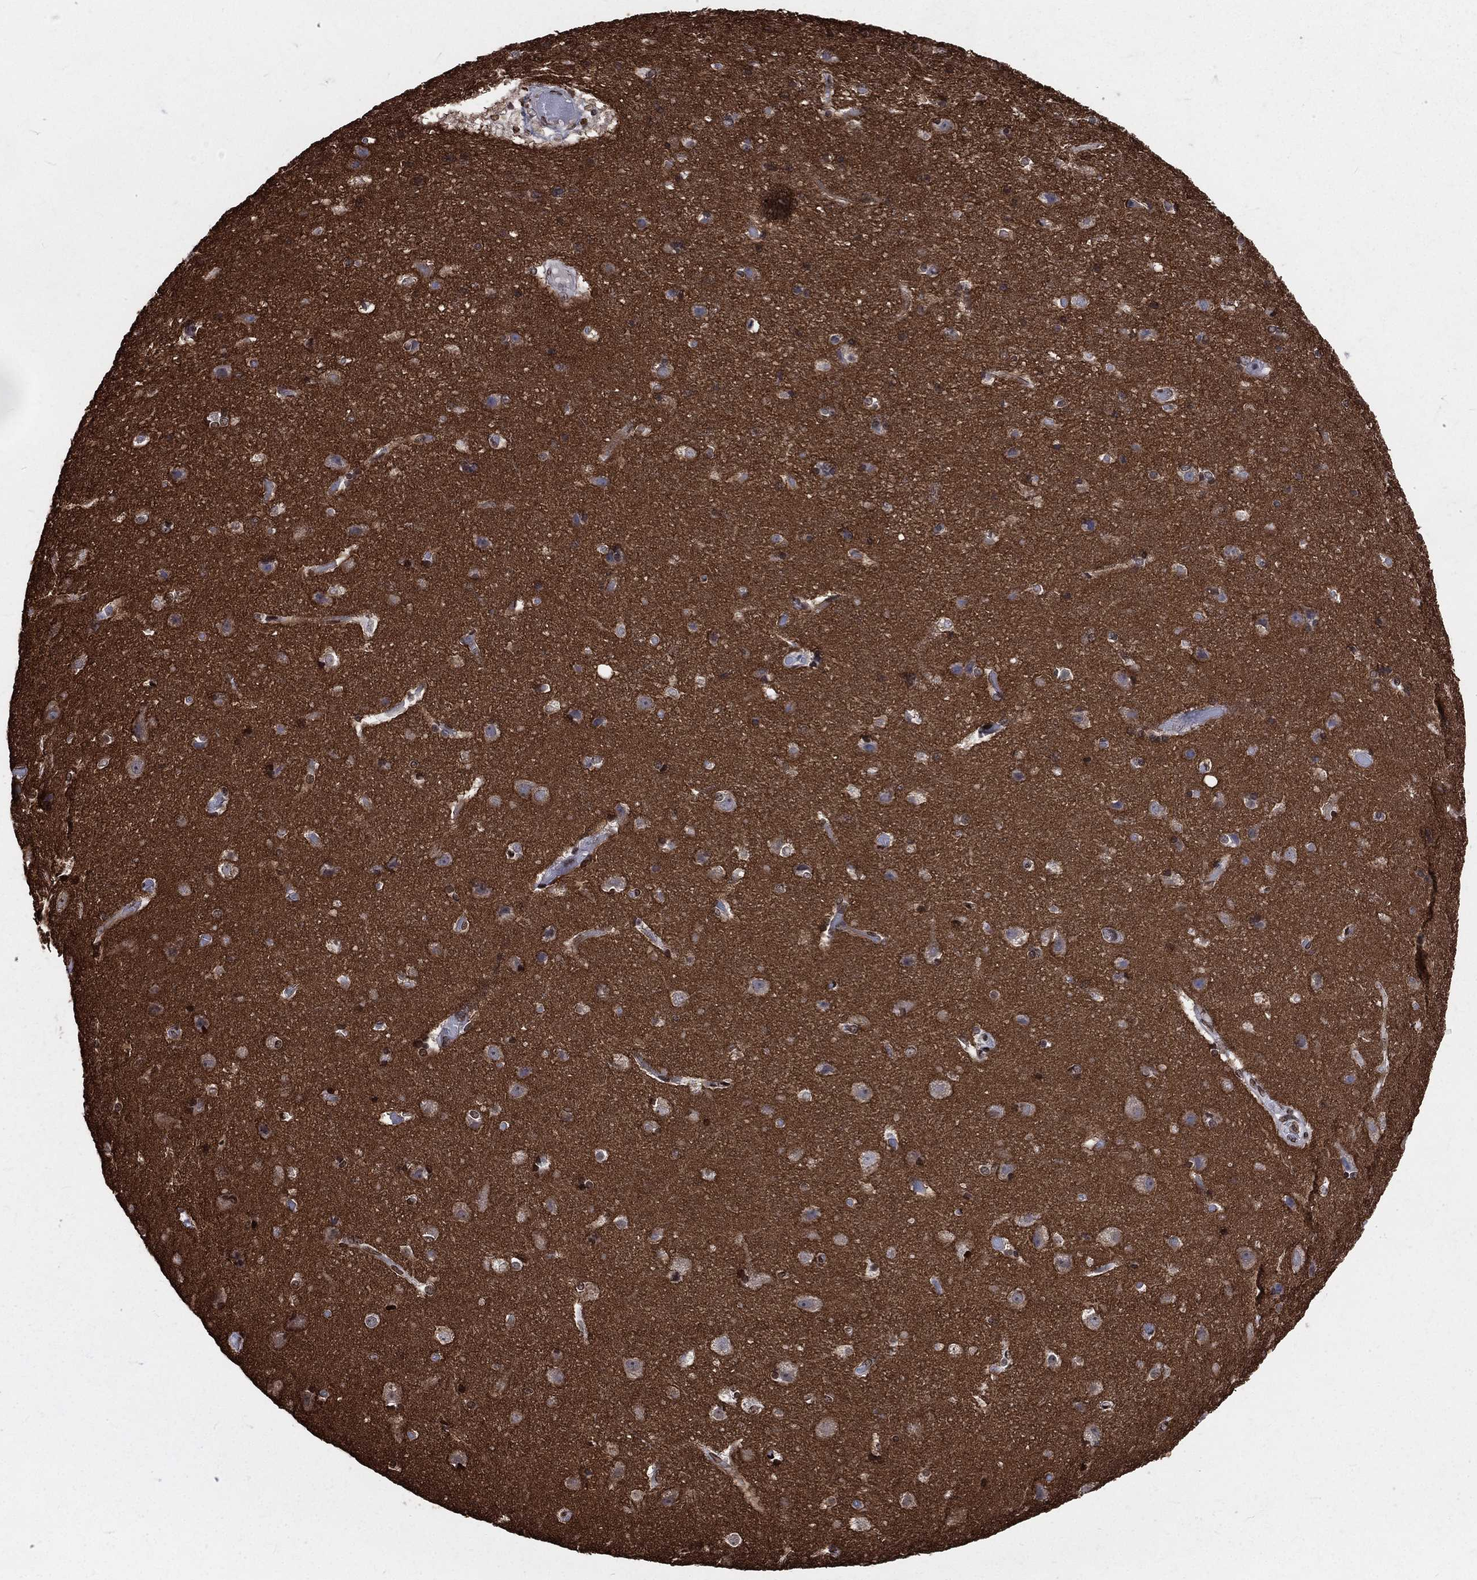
{"staining": {"intensity": "negative", "quantity": "none", "location": "none"}, "tissue": "cerebral cortex", "cell_type": "Endothelial cells", "image_type": "normal", "snomed": [{"axis": "morphology", "description": "Normal tissue, NOS"}, {"axis": "topography", "description": "Cerebral cortex"}], "caption": "The immunohistochemistry (IHC) image has no significant positivity in endothelial cells of cerebral cortex.", "gene": "BASP1", "patient": {"sex": "female", "age": 52}}